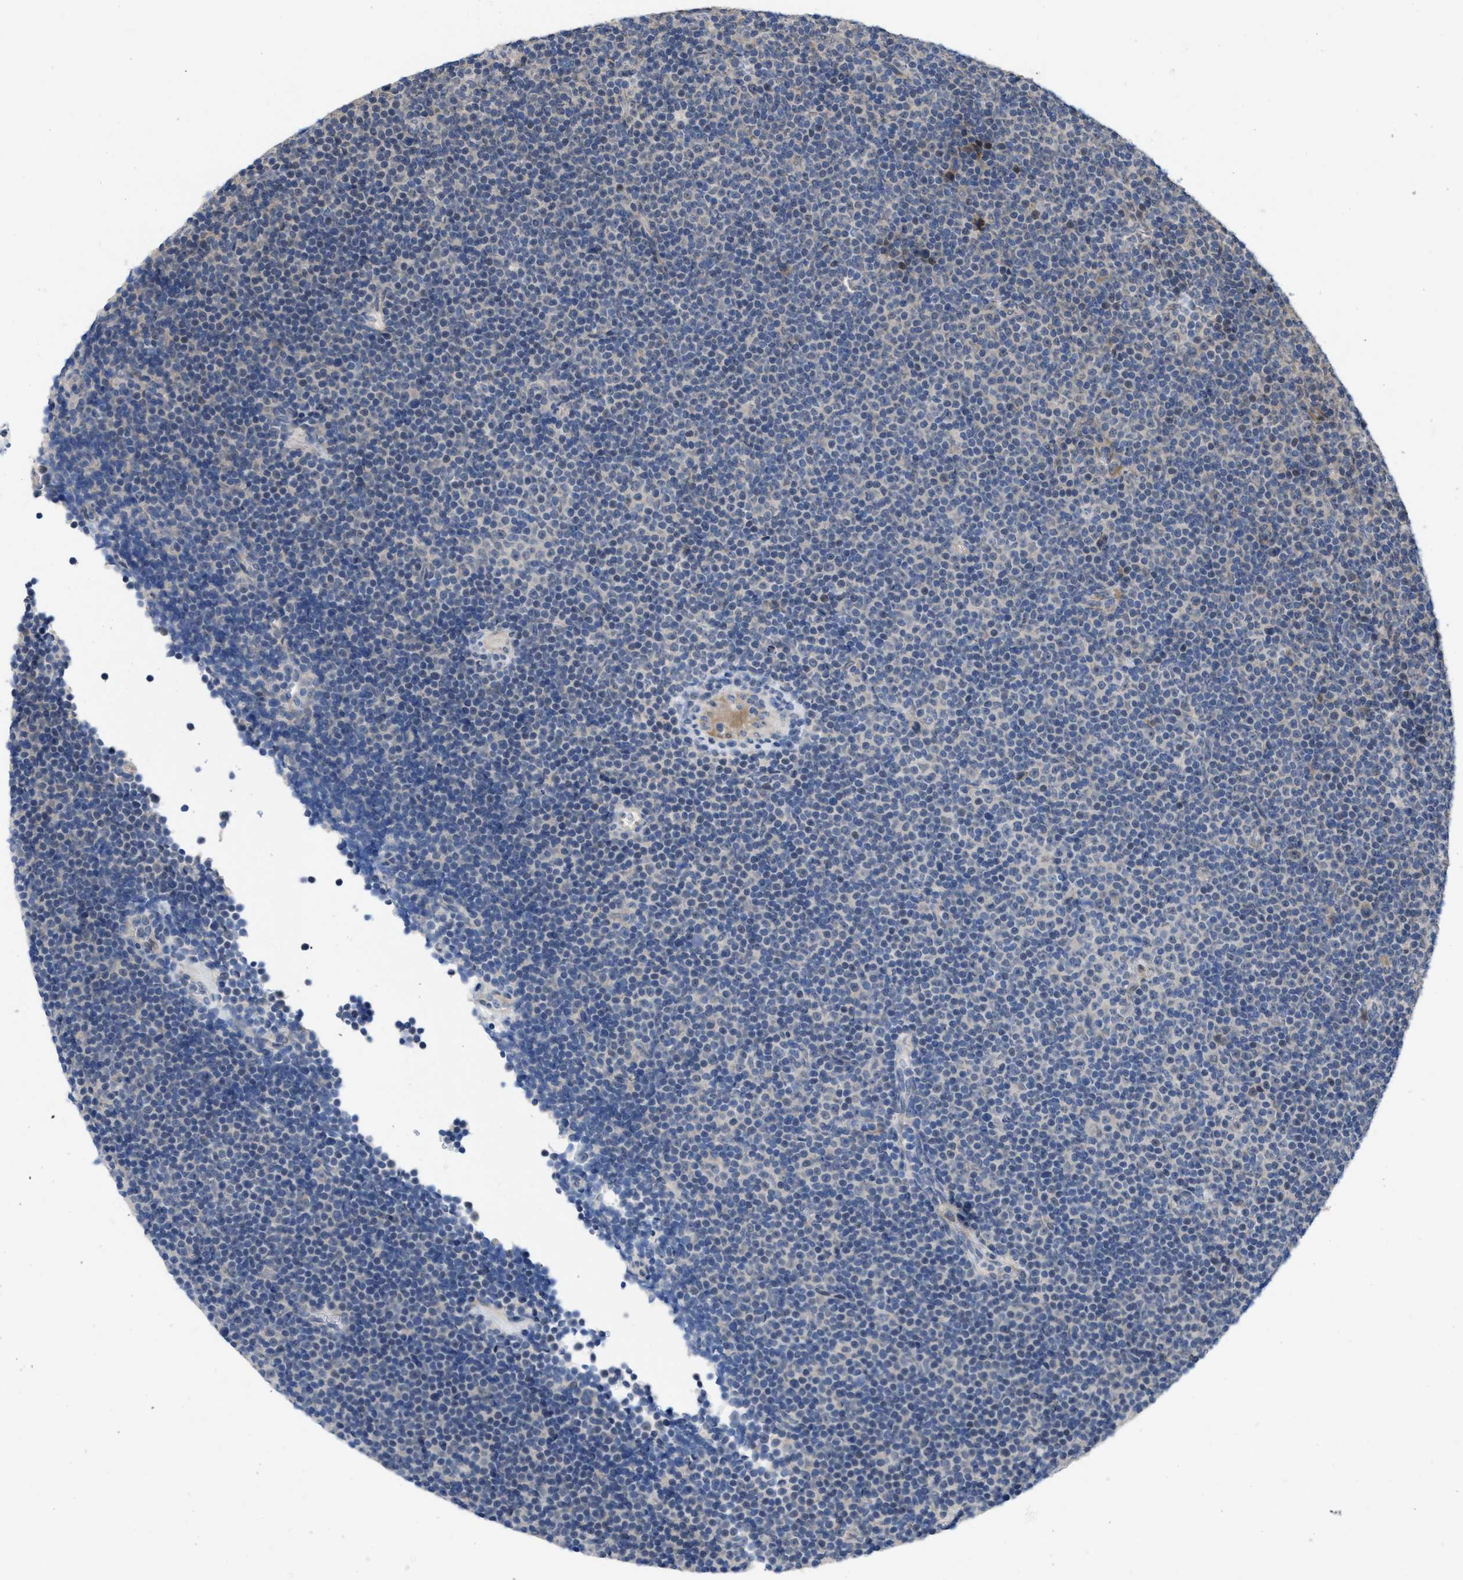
{"staining": {"intensity": "weak", "quantity": "<25%", "location": "nuclear"}, "tissue": "lymphoma", "cell_type": "Tumor cells", "image_type": "cancer", "snomed": [{"axis": "morphology", "description": "Malignant lymphoma, non-Hodgkin's type, Low grade"}, {"axis": "topography", "description": "Lymph node"}], "caption": "The photomicrograph shows no staining of tumor cells in lymphoma.", "gene": "CDPF1", "patient": {"sex": "female", "age": 67}}